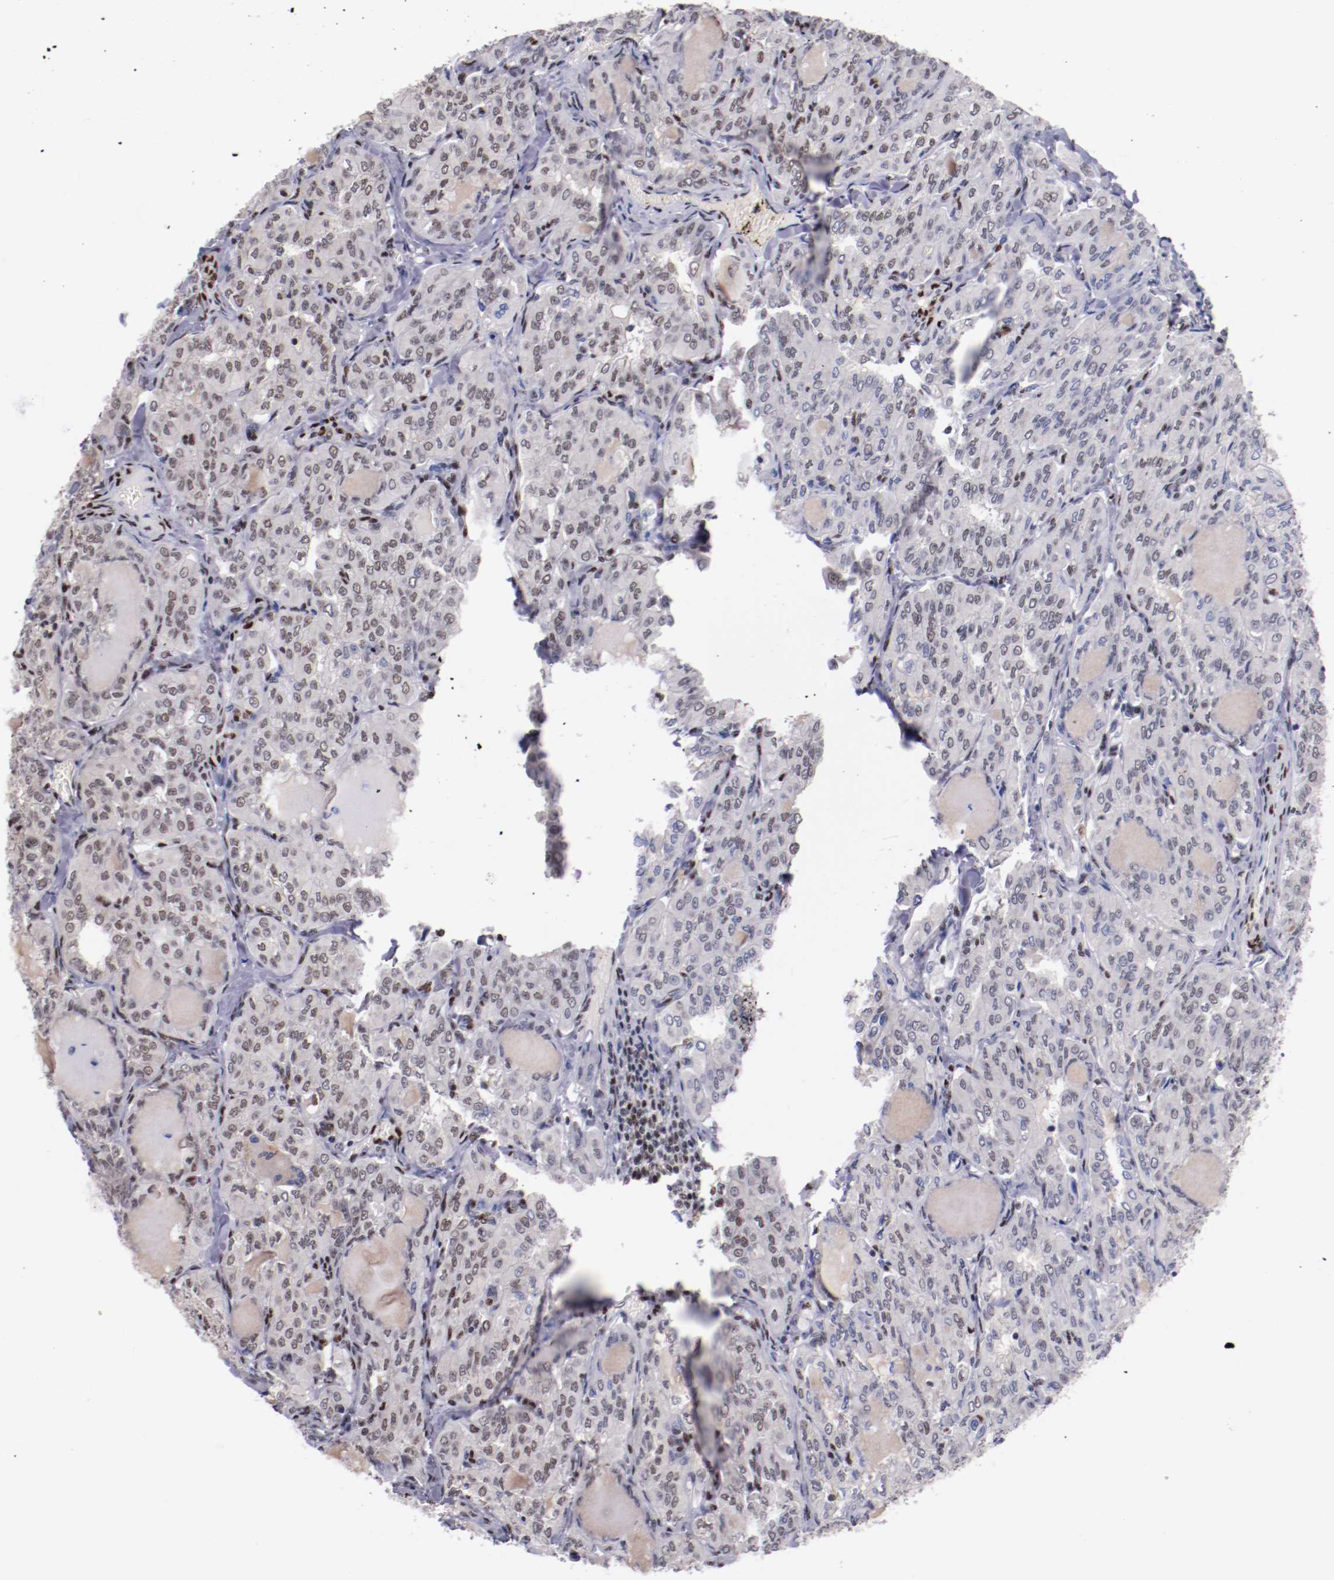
{"staining": {"intensity": "negative", "quantity": "none", "location": "none"}, "tissue": "thyroid cancer", "cell_type": "Tumor cells", "image_type": "cancer", "snomed": [{"axis": "morphology", "description": "Papillary adenocarcinoma, NOS"}, {"axis": "topography", "description": "Thyroid gland"}], "caption": "Thyroid cancer (papillary adenocarcinoma) was stained to show a protein in brown. There is no significant expression in tumor cells.", "gene": "SRF", "patient": {"sex": "male", "age": 20}}